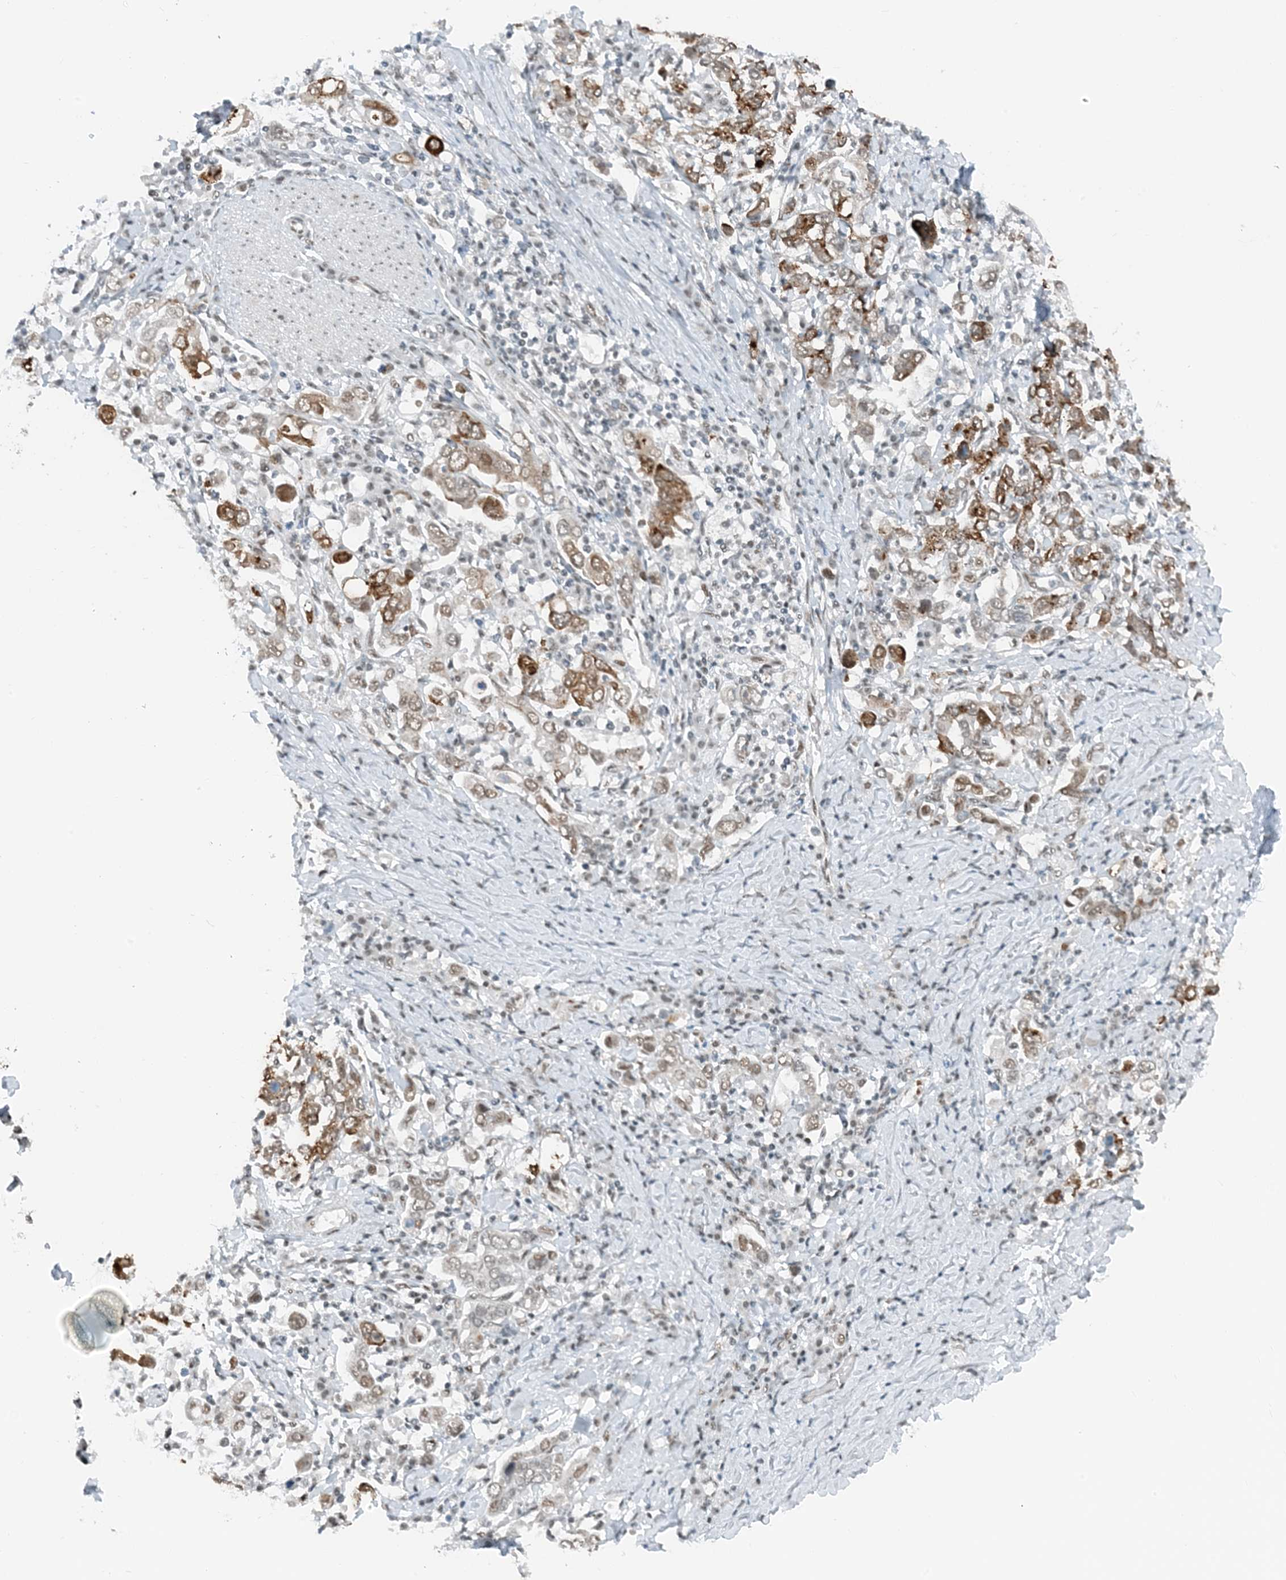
{"staining": {"intensity": "moderate", "quantity": ">75%", "location": "cytoplasmic/membranous,nuclear"}, "tissue": "stomach cancer", "cell_type": "Tumor cells", "image_type": "cancer", "snomed": [{"axis": "morphology", "description": "Adenocarcinoma, NOS"}, {"axis": "topography", "description": "Stomach, upper"}], "caption": "An image of human stomach cancer stained for a protein shows moderate cytoplasmic/membranous and nuclear brown staining in tumor cells. The protein is stained brown, and the nuclei are stained in blue (DAB (3,3'-diaminobenzidine) IHC with brightfield microscopy, high magnification).", "gene": "ZNF500", "patient": {"sex": "male", "age": 62}}